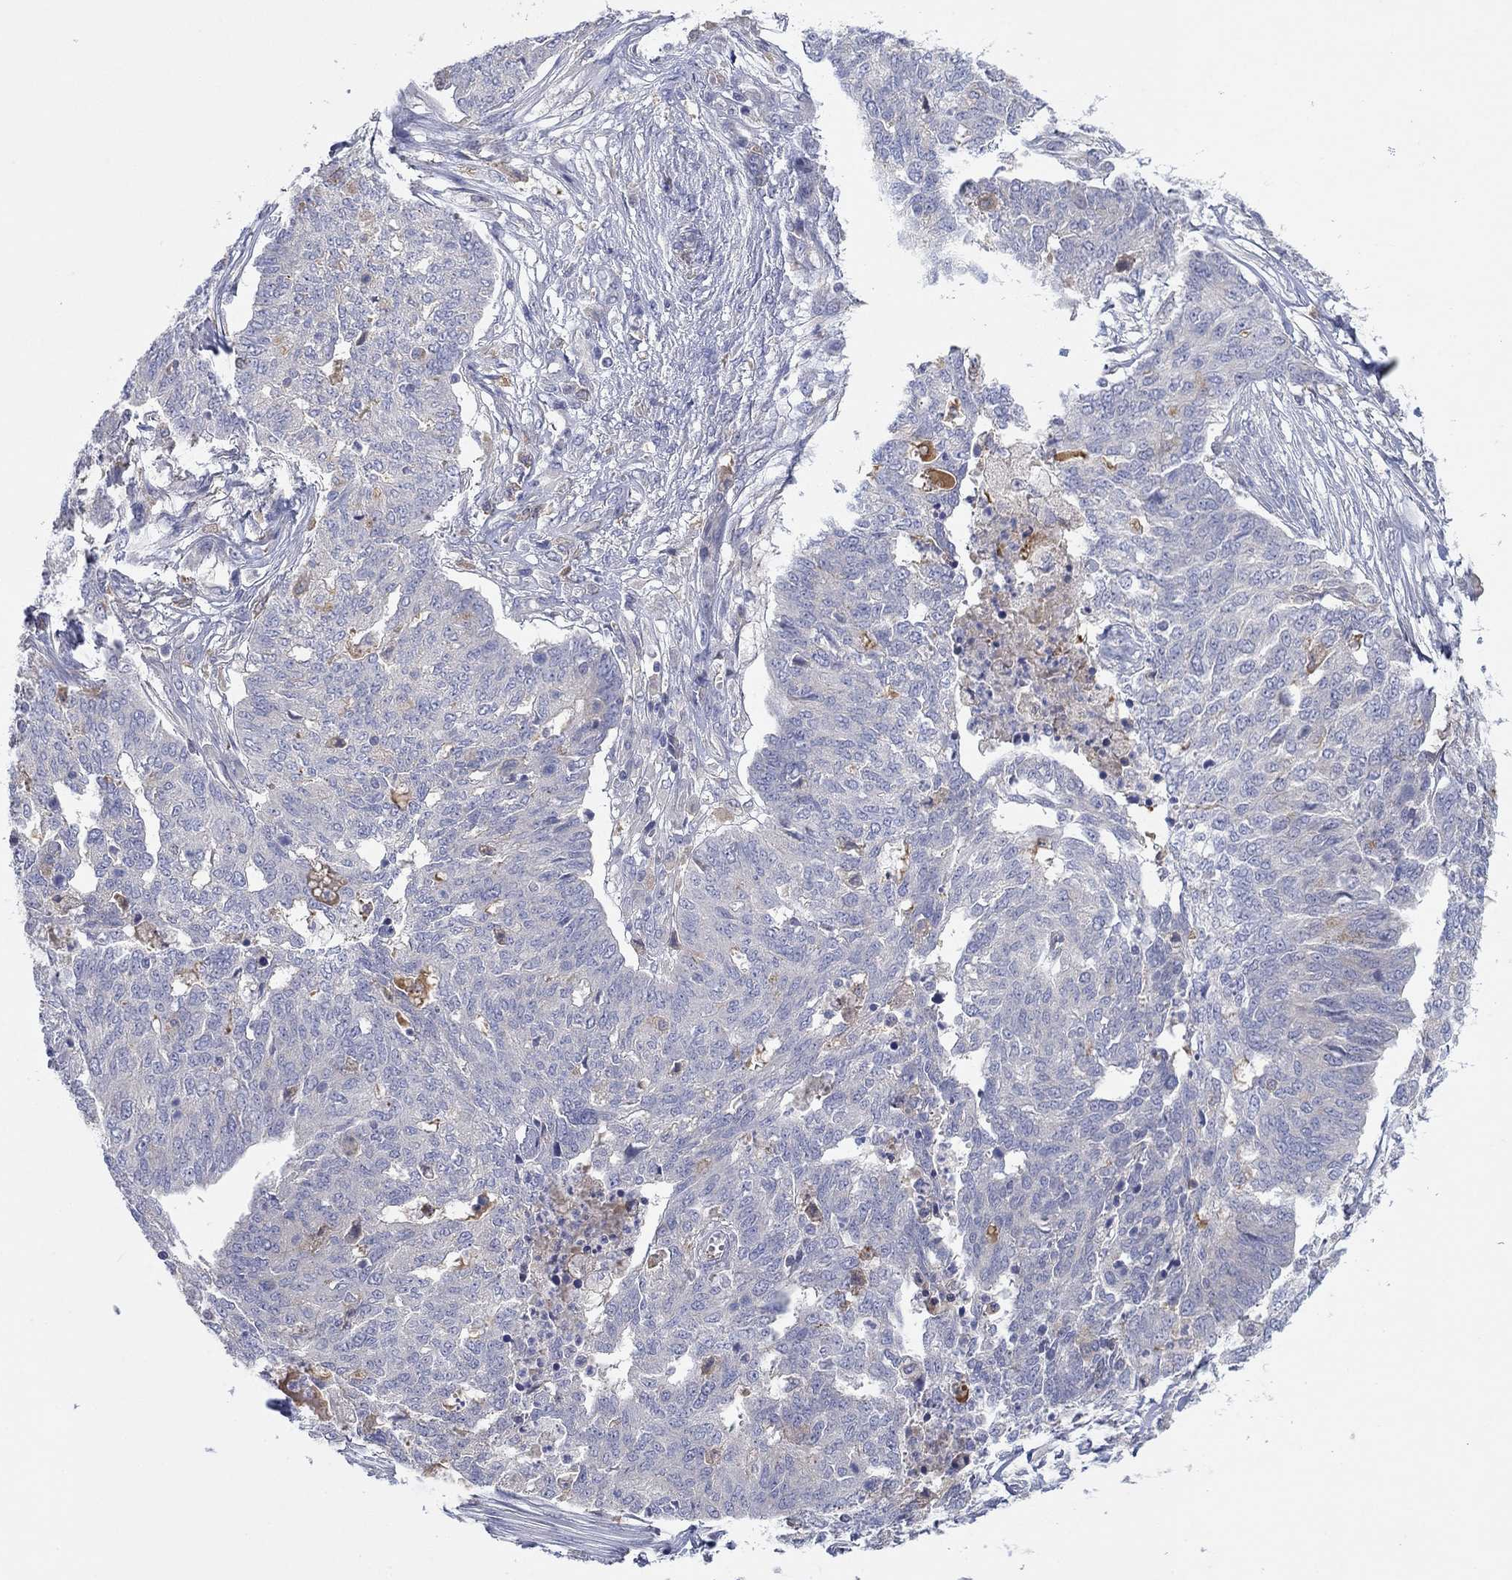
{"staining": {"intensity": "weak", "quantity": "<25%", "location": "cytoplasmic/membranous"}, "tissue": "ovarian cancer", "cell_type": "Tumor cells", "image_type": "cancer", "snomed": [{"axis": "morphology", "description": "Cystadenocarcinoma, serous, NOS"}, {"axis": "topography", "description": "Ovary"}], "caption": "Ovarian cancer (serous cystadenocarcinoma) stained for a protein using IHC displays no positivity tumor cells.", "gene": "PLCL2", "patient": {"sex": "female", "age": 67}}